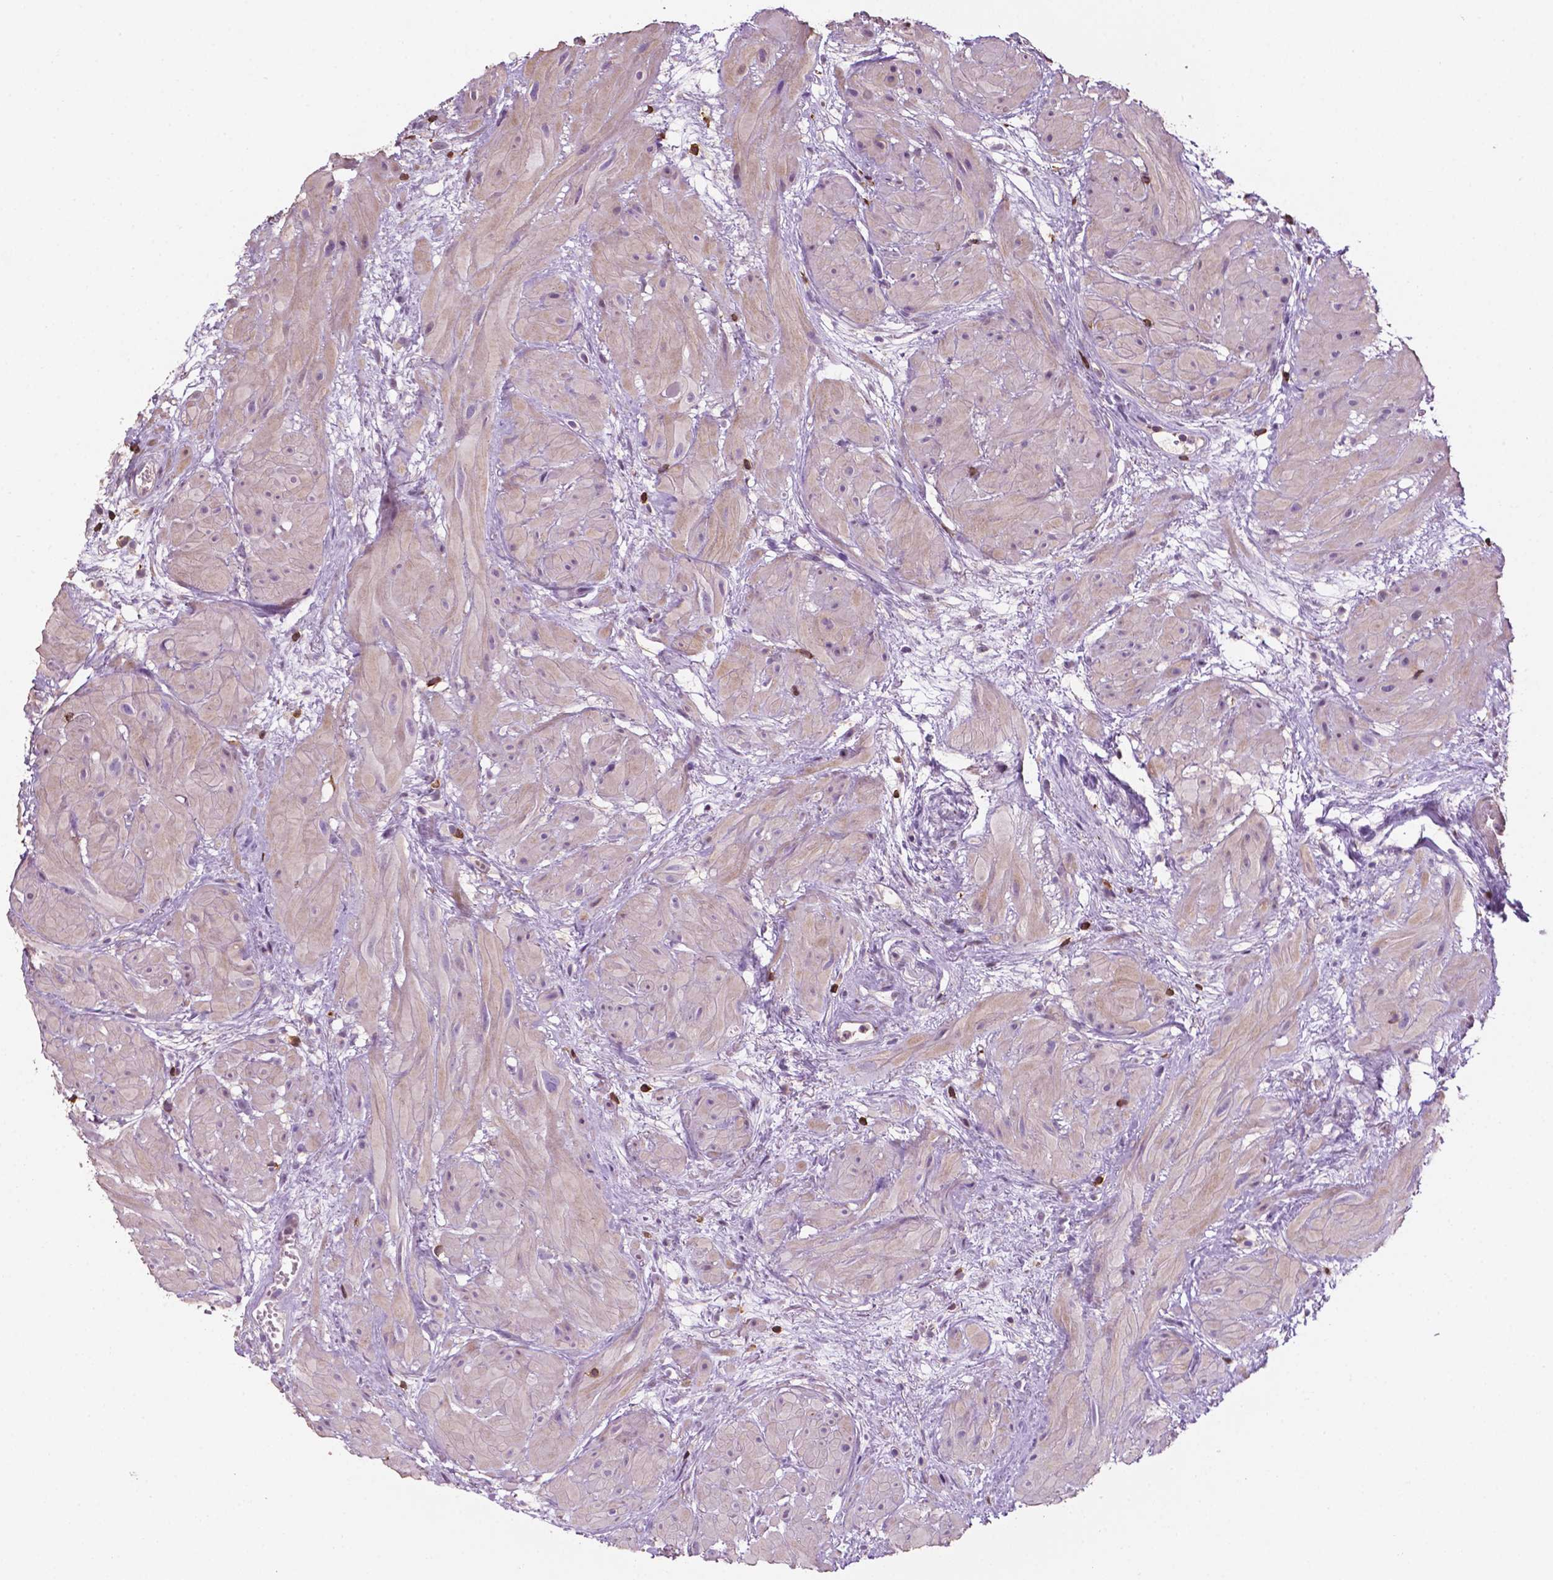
{"staining": {"intensity": "negative", "quantity": "none", "location": "none"}, "tissue": "prostate cancer", "cell_type": "Tumor cells", "image_type": "cancer", "snomed": [{"axis": "morphology", "description": "Adenocarcinoma, High grade"}, {"axis": "topography", "description": "Prostate"}], "caption": "DAB immunohistochemical staining of prostate high-grade adenocarcinoma demonstrates no significant positivity in tumor cells.", "gene": "TBC1D10C", "patient": {"sex": "male", "age": 79}}